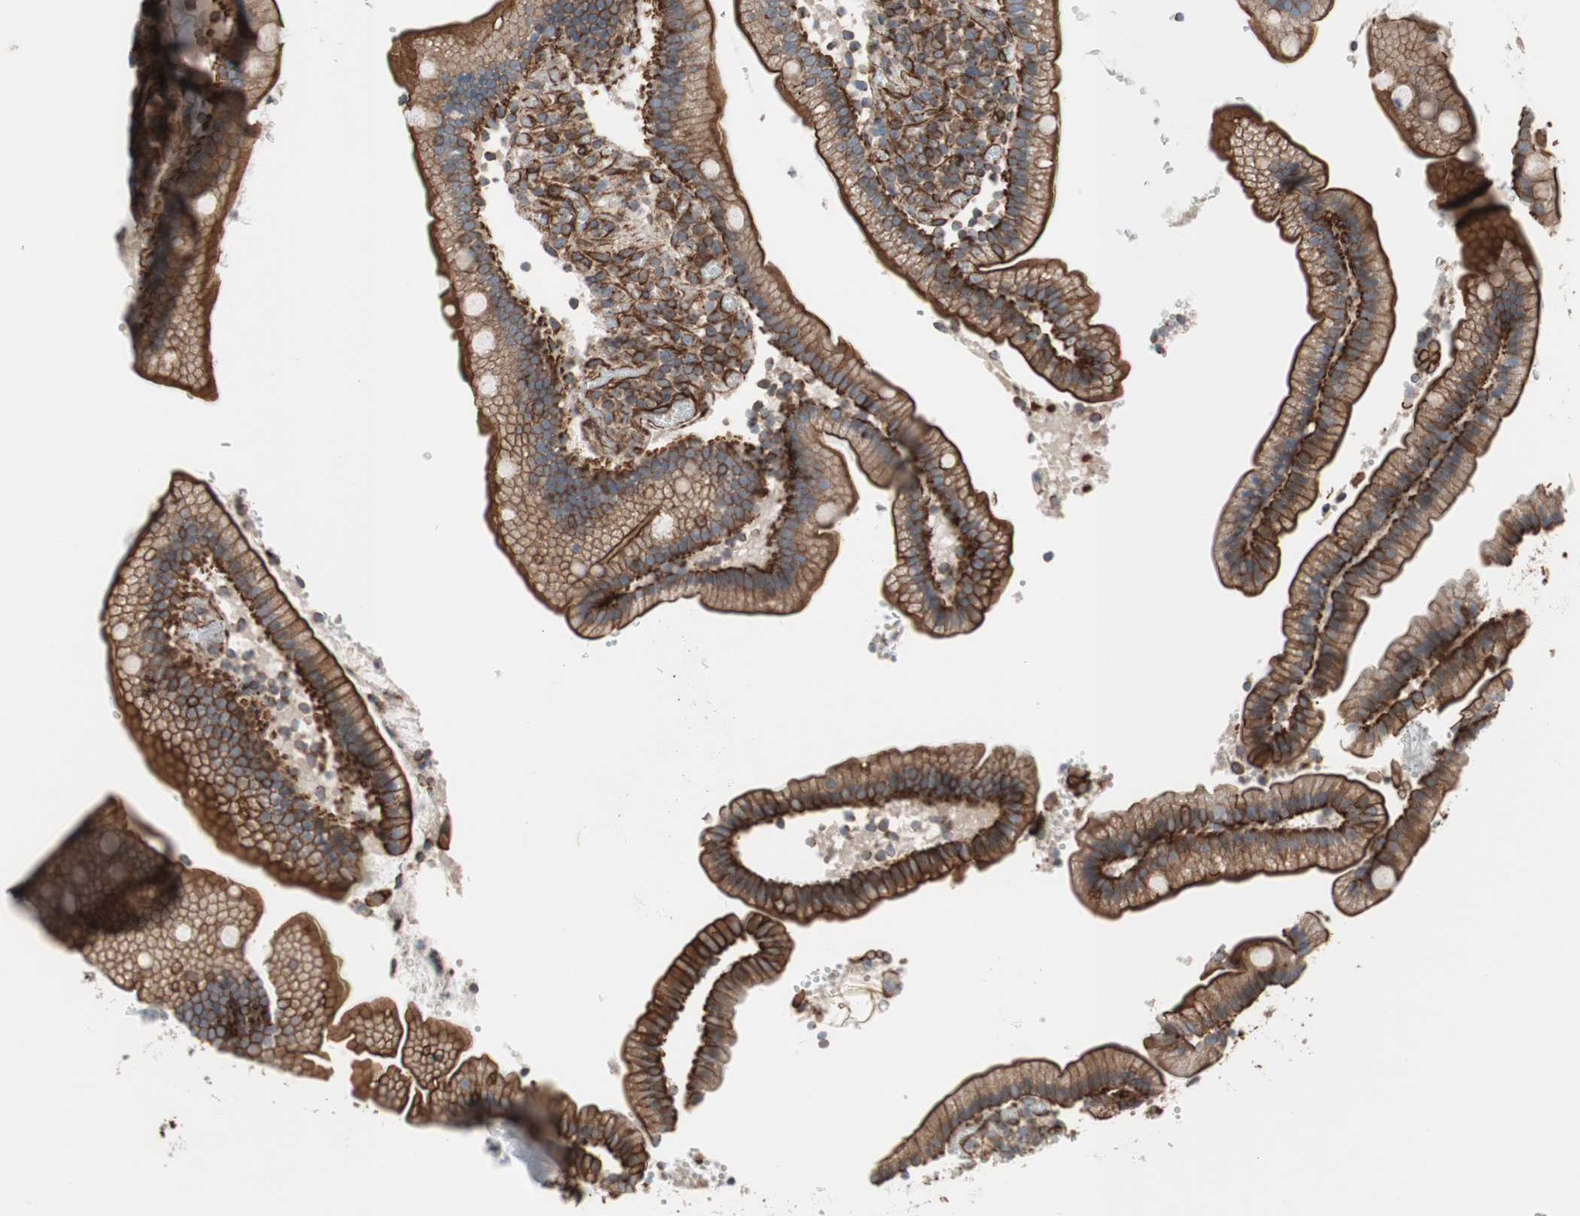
{"staining": {"intensity": "strong", "quantity": ">75%", "location": "cytoplasmic/membranous"}, "tissue": "duodenum", "cell_type": "Glandular cells", "image_type": "normal", "snomed": [{"axis": "morphology", "description": "Normal tissue, NOS"}, {"axis": "topography", "description": "Duodenum"}], "caption": "Brown immunohistochemical staining in unremarkable duodenum demonstrates strong cytoplasmic/membranous staining in about >75% of glandular cells.", "gene": "TCTA", "patient": {"sex": "male", "age": 66}}